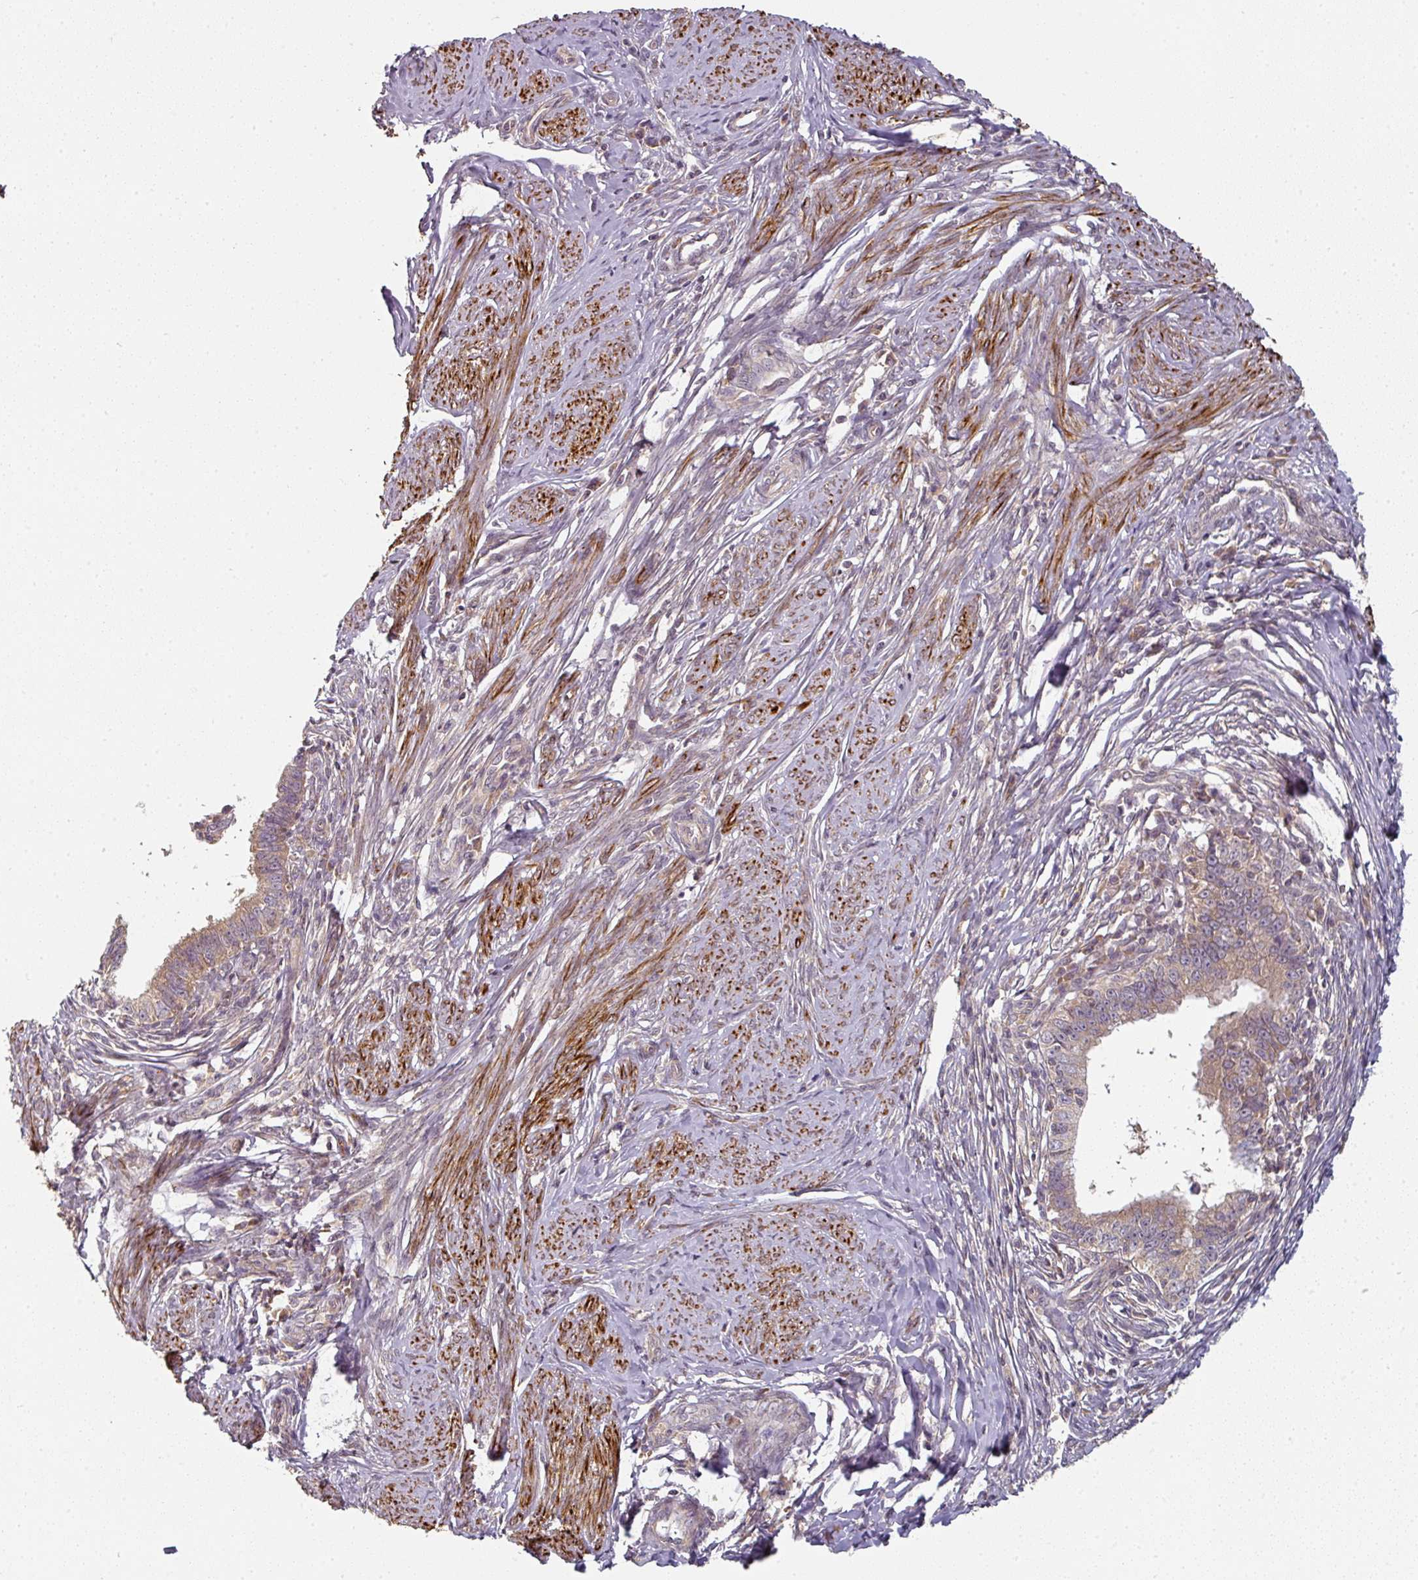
{"staining": {"intensity": "weak", "quantity": ">75%", "location": "cytoplasmic/membranous"}, "tissue": "cervical cancer", "cell_type": "Tumor cells", "image_type": "cancer", "snomed": [{"axis": "morphology", "description": "Adenocarcinoma, NOS"}, {"axis": "topography", "description": "Cervix"}], "caption": "High-power microscopy captured an immunohistochemistry (IHC) photomicrograph of adenocarcinoma (cervical), revealing weak cytoplasmic/membranous positivity in about >75% of tumor cells.", "gene": "MAP2K2", "patient": {"sex": "female", "age": 36}}